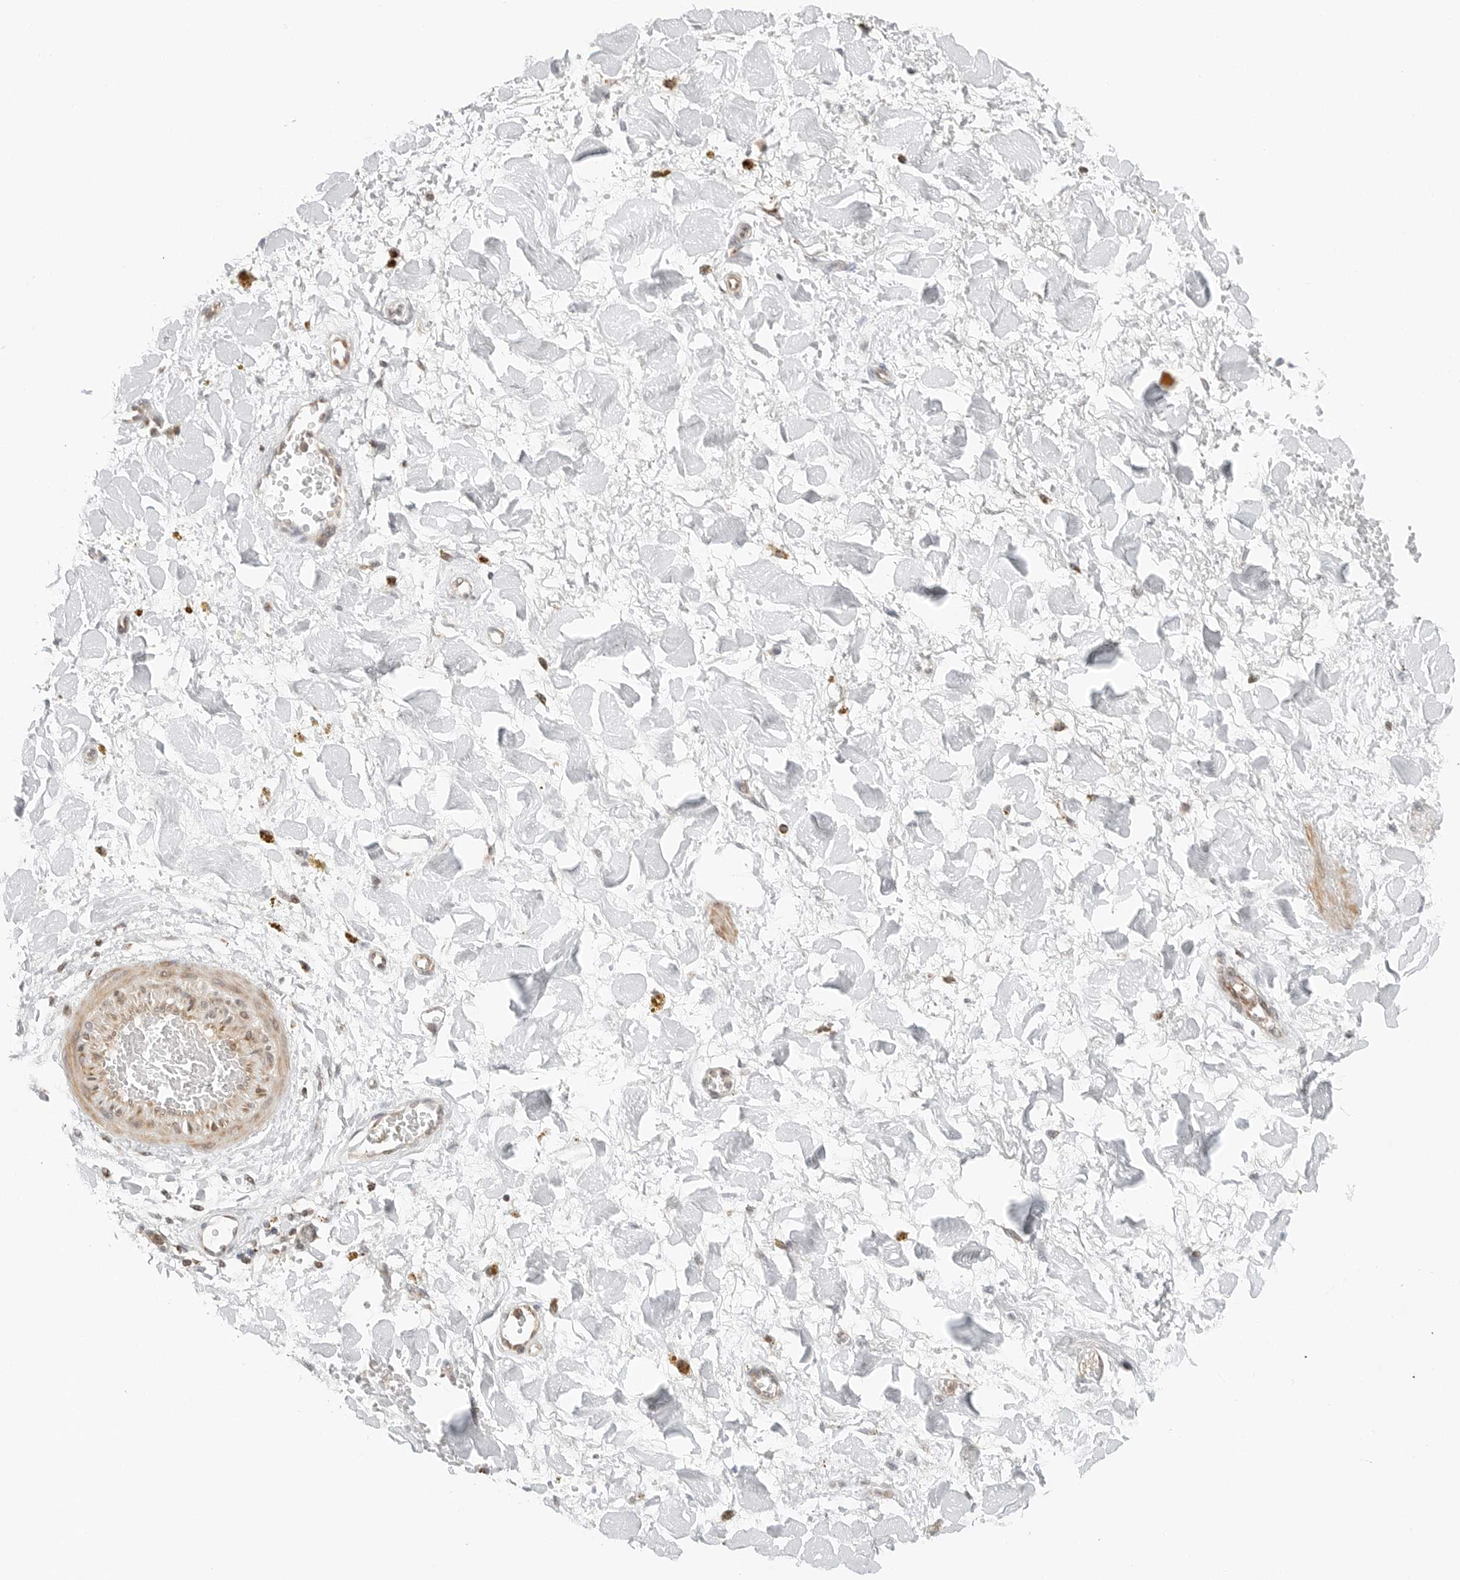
{"staining": {"intensity": "negative", "quantity": "none", "location": "none"}, "tissue": "adipose tissue", "cell_type": "Adipocytes", "image_type": "normal", "snomed": [{"axis": "morphology", "description": "Normal tissue, NOS"}, {"axis": "topography", "description": "Kidney"}, {"axis": "topography", "description": "Peripheral nerve tissue"}], "caption": "An immunohistochemistry (IHC) photomicrograph of unremarkable adipose tissue is shown. There is no staining in adipocytes of adipose tissue. (DAB (3,3'-diaminobenzidine) immunohistochemistry (IHC) visualized using brightfield microscopy, high magnification).", "gene": "DYRK4", "patient": {"sex": "male", "age": 7}}